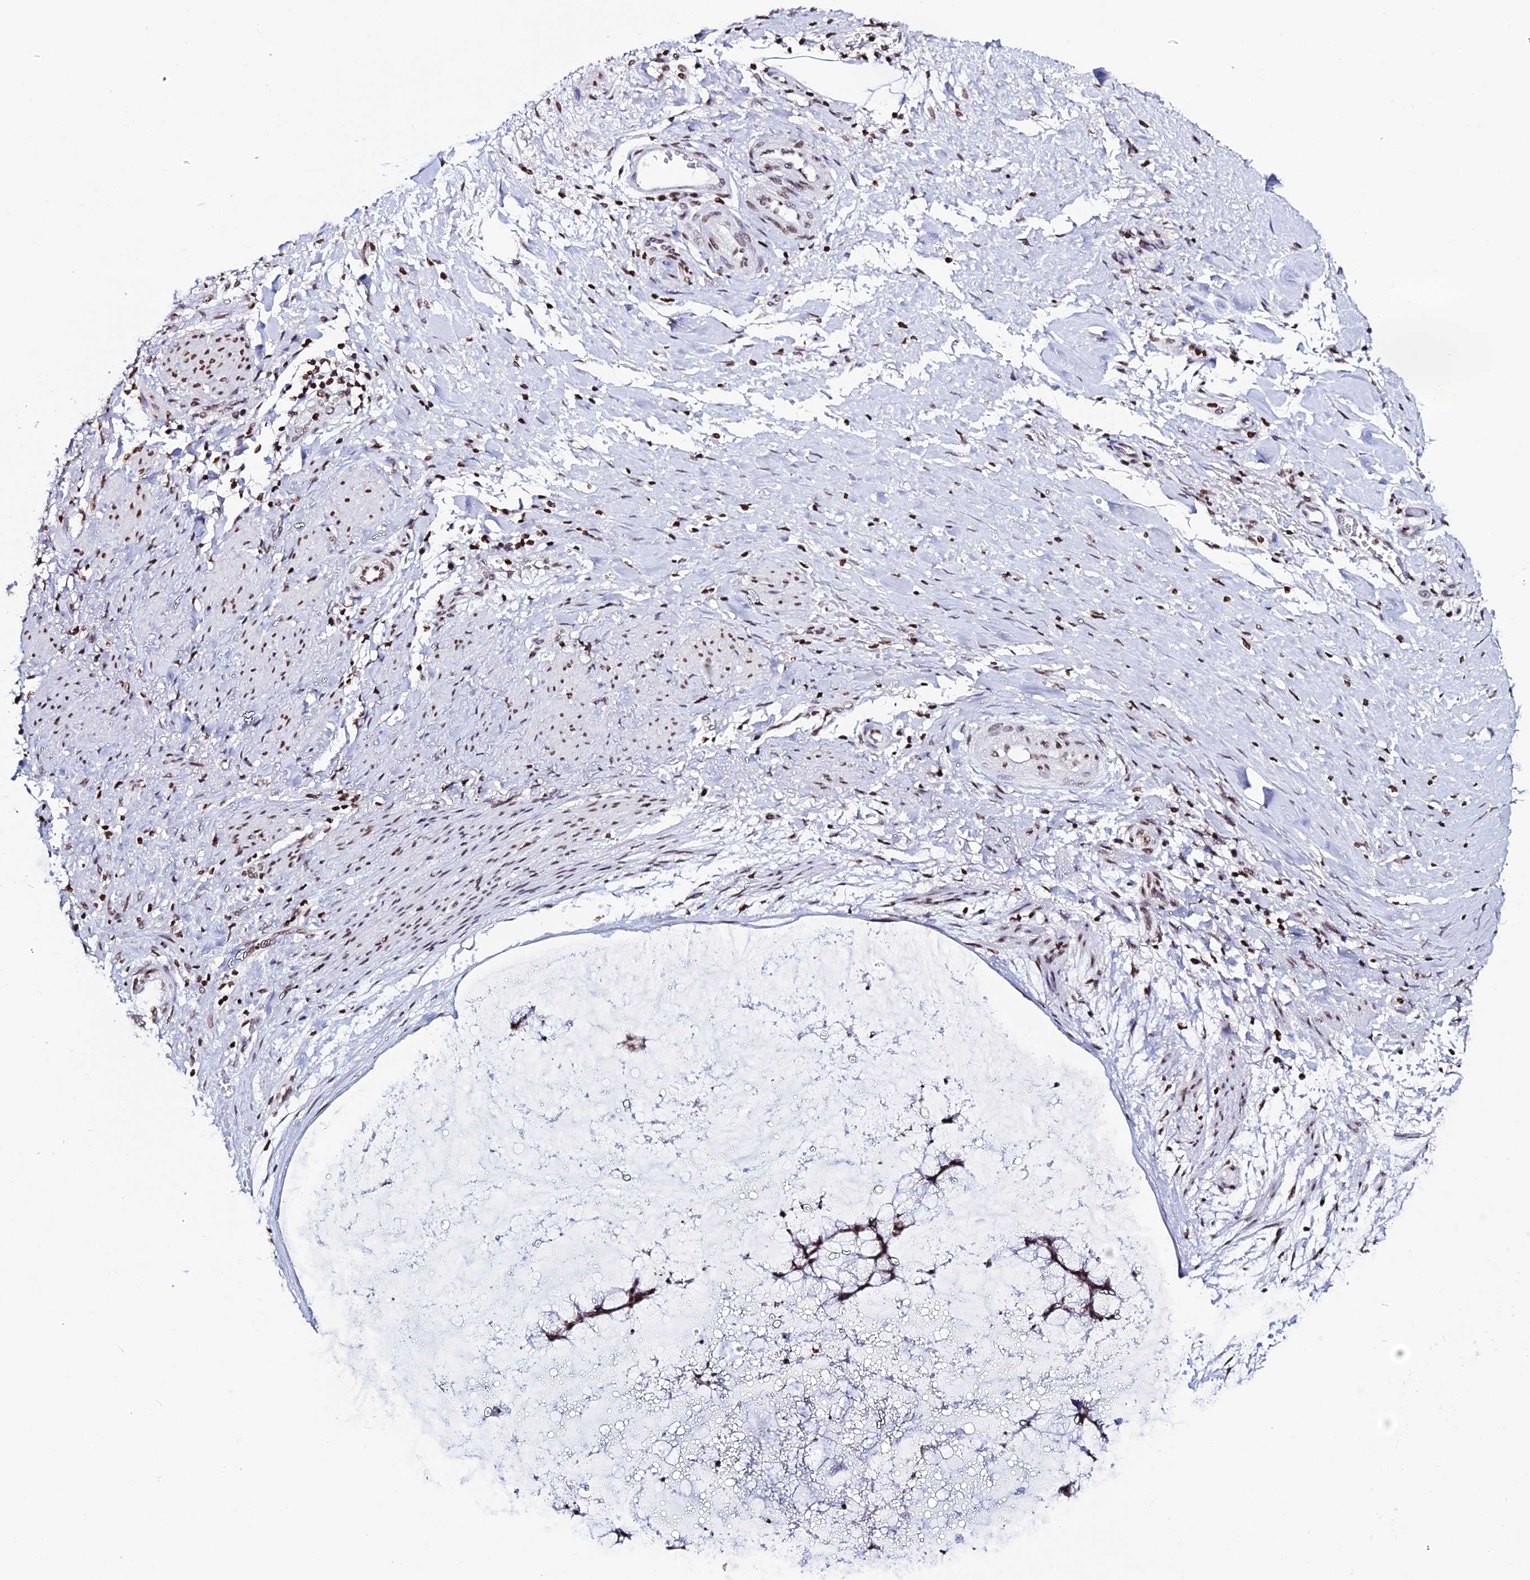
{"staining": {"intensity": "moderate", "quantity": ">75%", "location": "nuclear"}, "tissue": "ovarian cancer", "cell_type": "Tumor cells", "image_type": "cancer", "snomed": [{"axis": "morphology", "description": "Cystadenocarcinoma, mucinous, NOS"}, {"axis": "topography", "description": "Ovary"}], "caption": "Brown immunohistochemical staining in ovarian cancer demonstrates moderate nuclear expression in approximately >75% of tumor cells. (DAB IHC, brown staining for protein, blue staining for nuclei).", "gene": "MACROH2A2", "patient": {"sex": "female", "age": 42}}